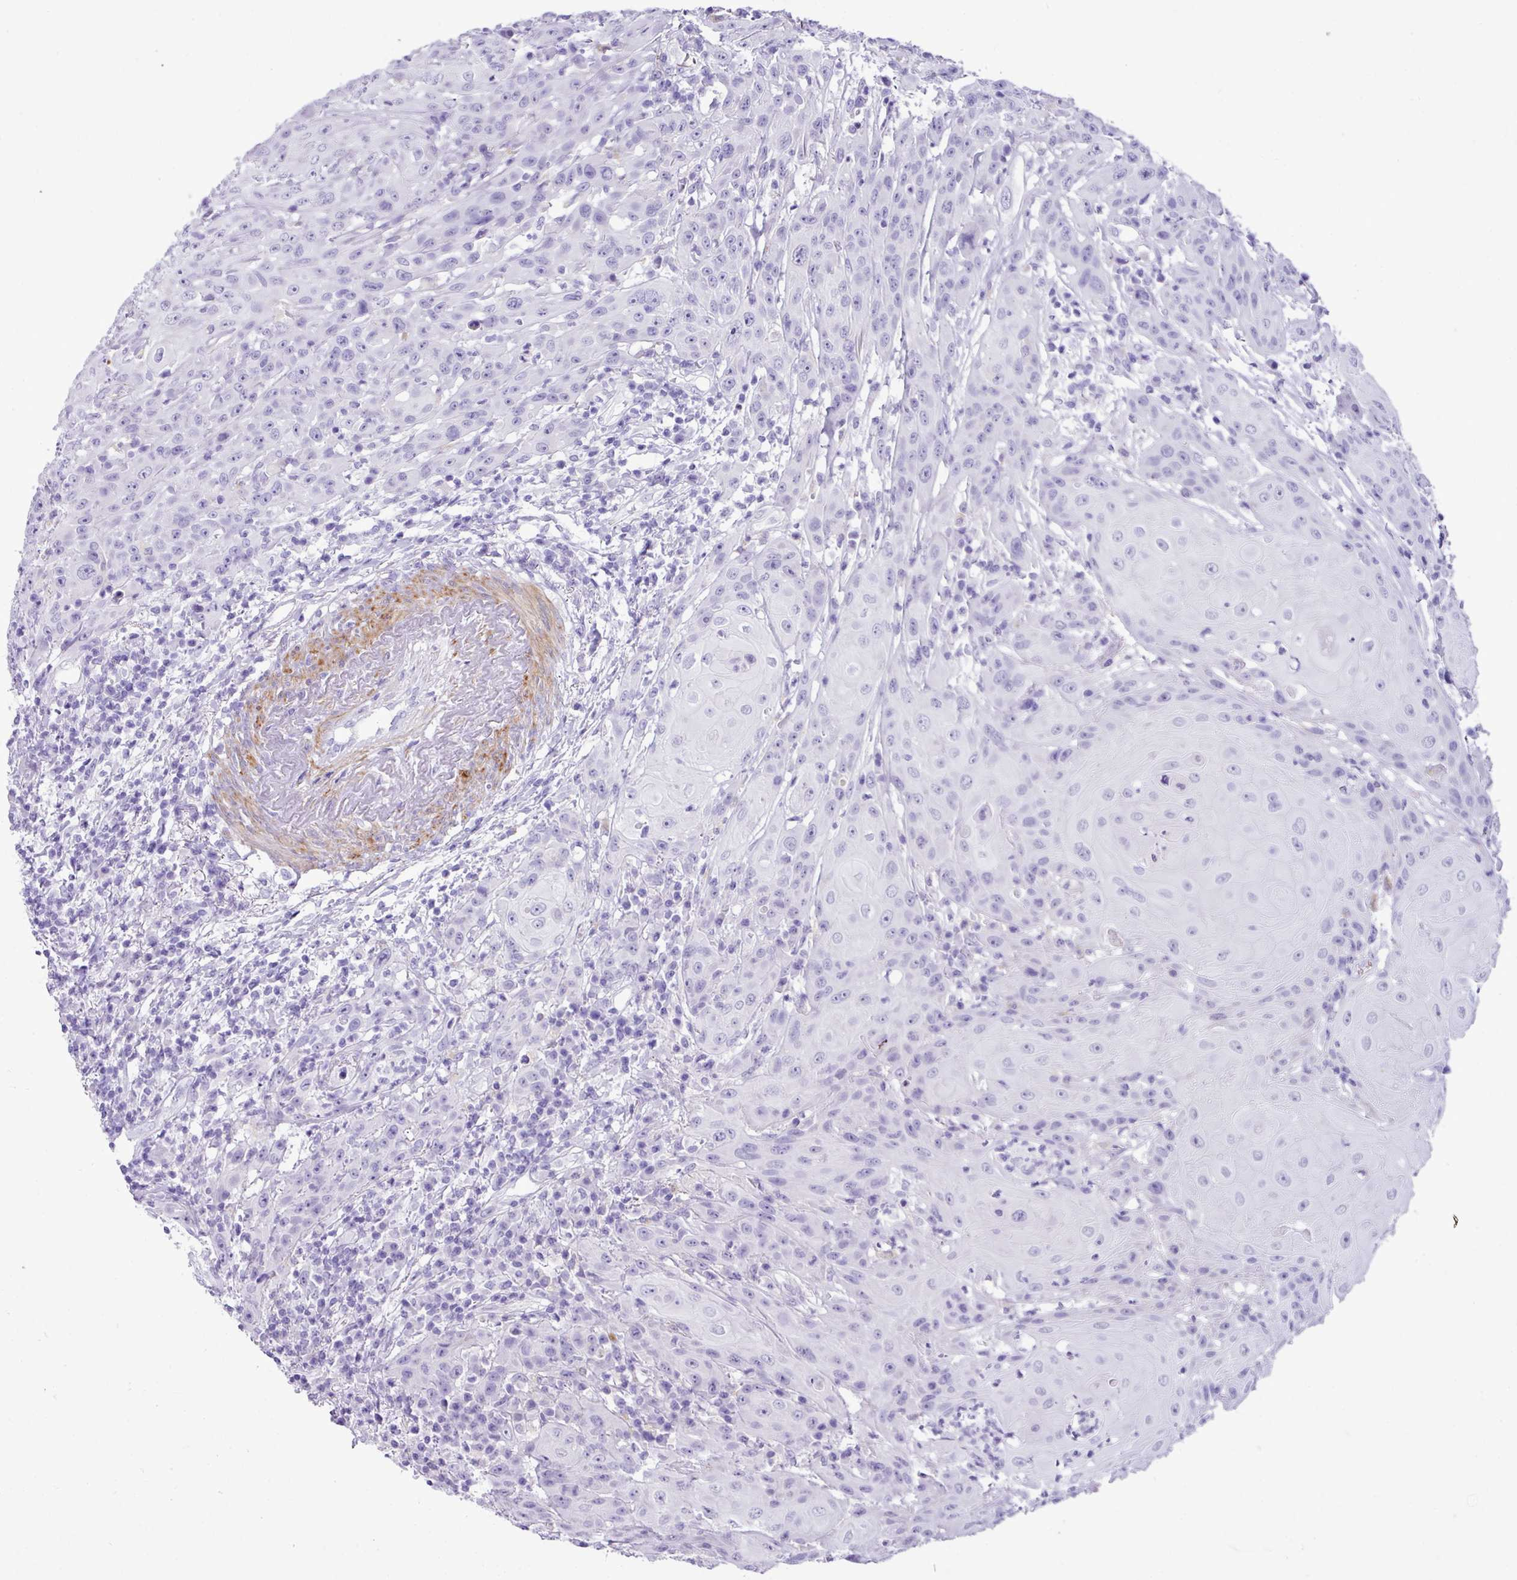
{"staining": {"intensity": "negative", "quantity": "none", "location": "none"}, "tissue": "head and neck cancer", "cell_type": "Tumor cells", "image_type": "cancer", "snomed": [{"axis": "morphology", "description": "Squamous cell carcinoma, NOS"}, {"axis": "topography", "description": "Skin"}, {"axis": "topography", "description": "Head-Neck"}], "caption": "This is an immunohistochemistry (IHC) image of human head and neck cancer (squamous cell carcinoma). There is no staining in tumor cells.", "gene": "ZSCAN5A", "patient": {"sex": "male", "age": 80}}